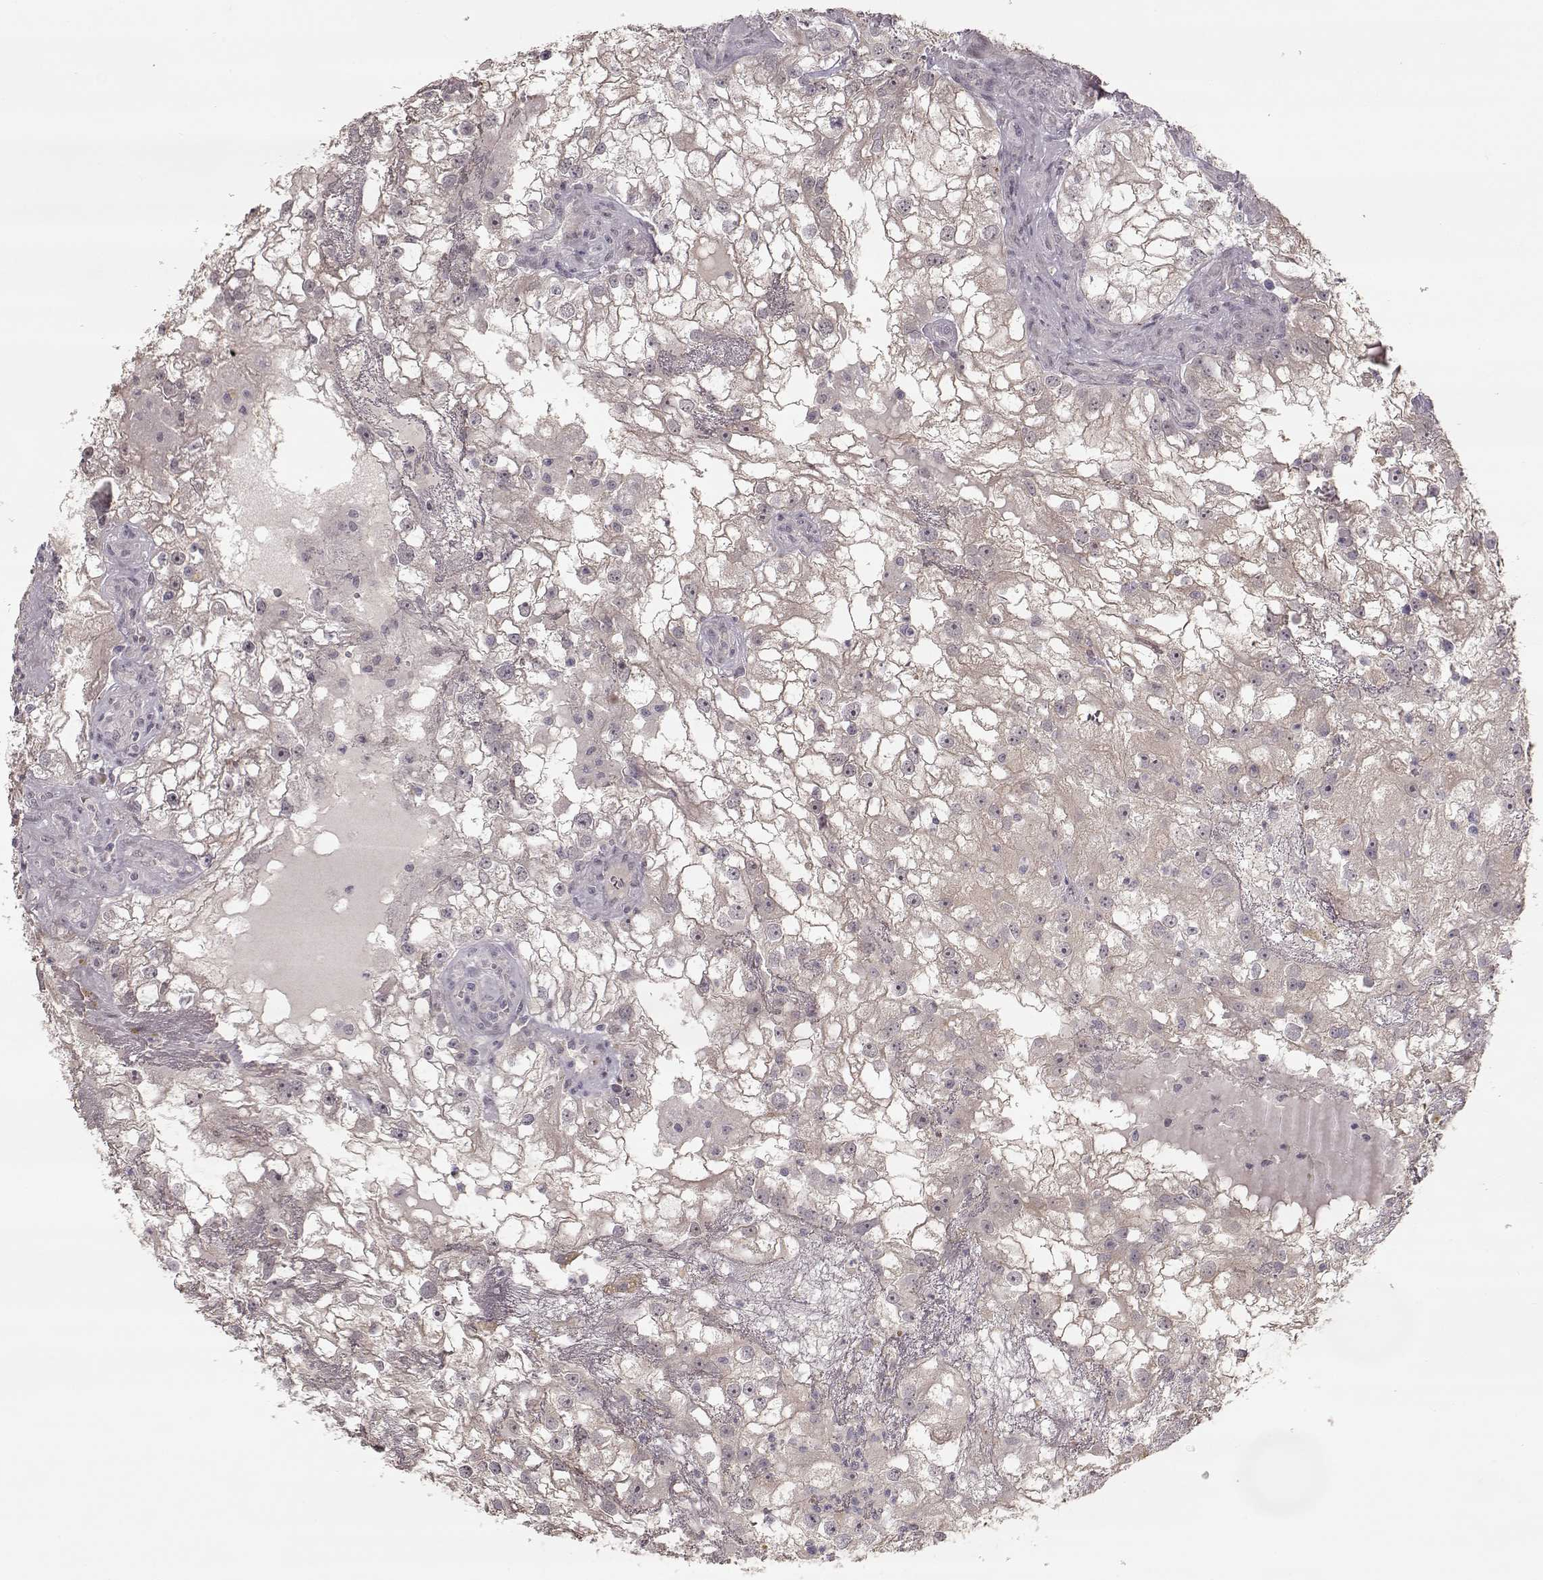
{"staining": {"intensity": "negative", "quantity": "none", "location": "none"}, "tissue": "renal cancer", "cell_type": "Tumor cells", "image_type": "cancer", "snomed": [{"axis": "morphology", "description": "Adenocarcinoma, NOS"}, {"axis": "topography", "description": "Kidney"}], "caption": "High power microscopy photomicrograph of an immunohistochemistry (IHC) histopathology image of adenocarcinoma (renal), revealing no significant positivity in tumor cells.", "gene": "PNMT", "patient": {"sex": "male", "age": 59}}